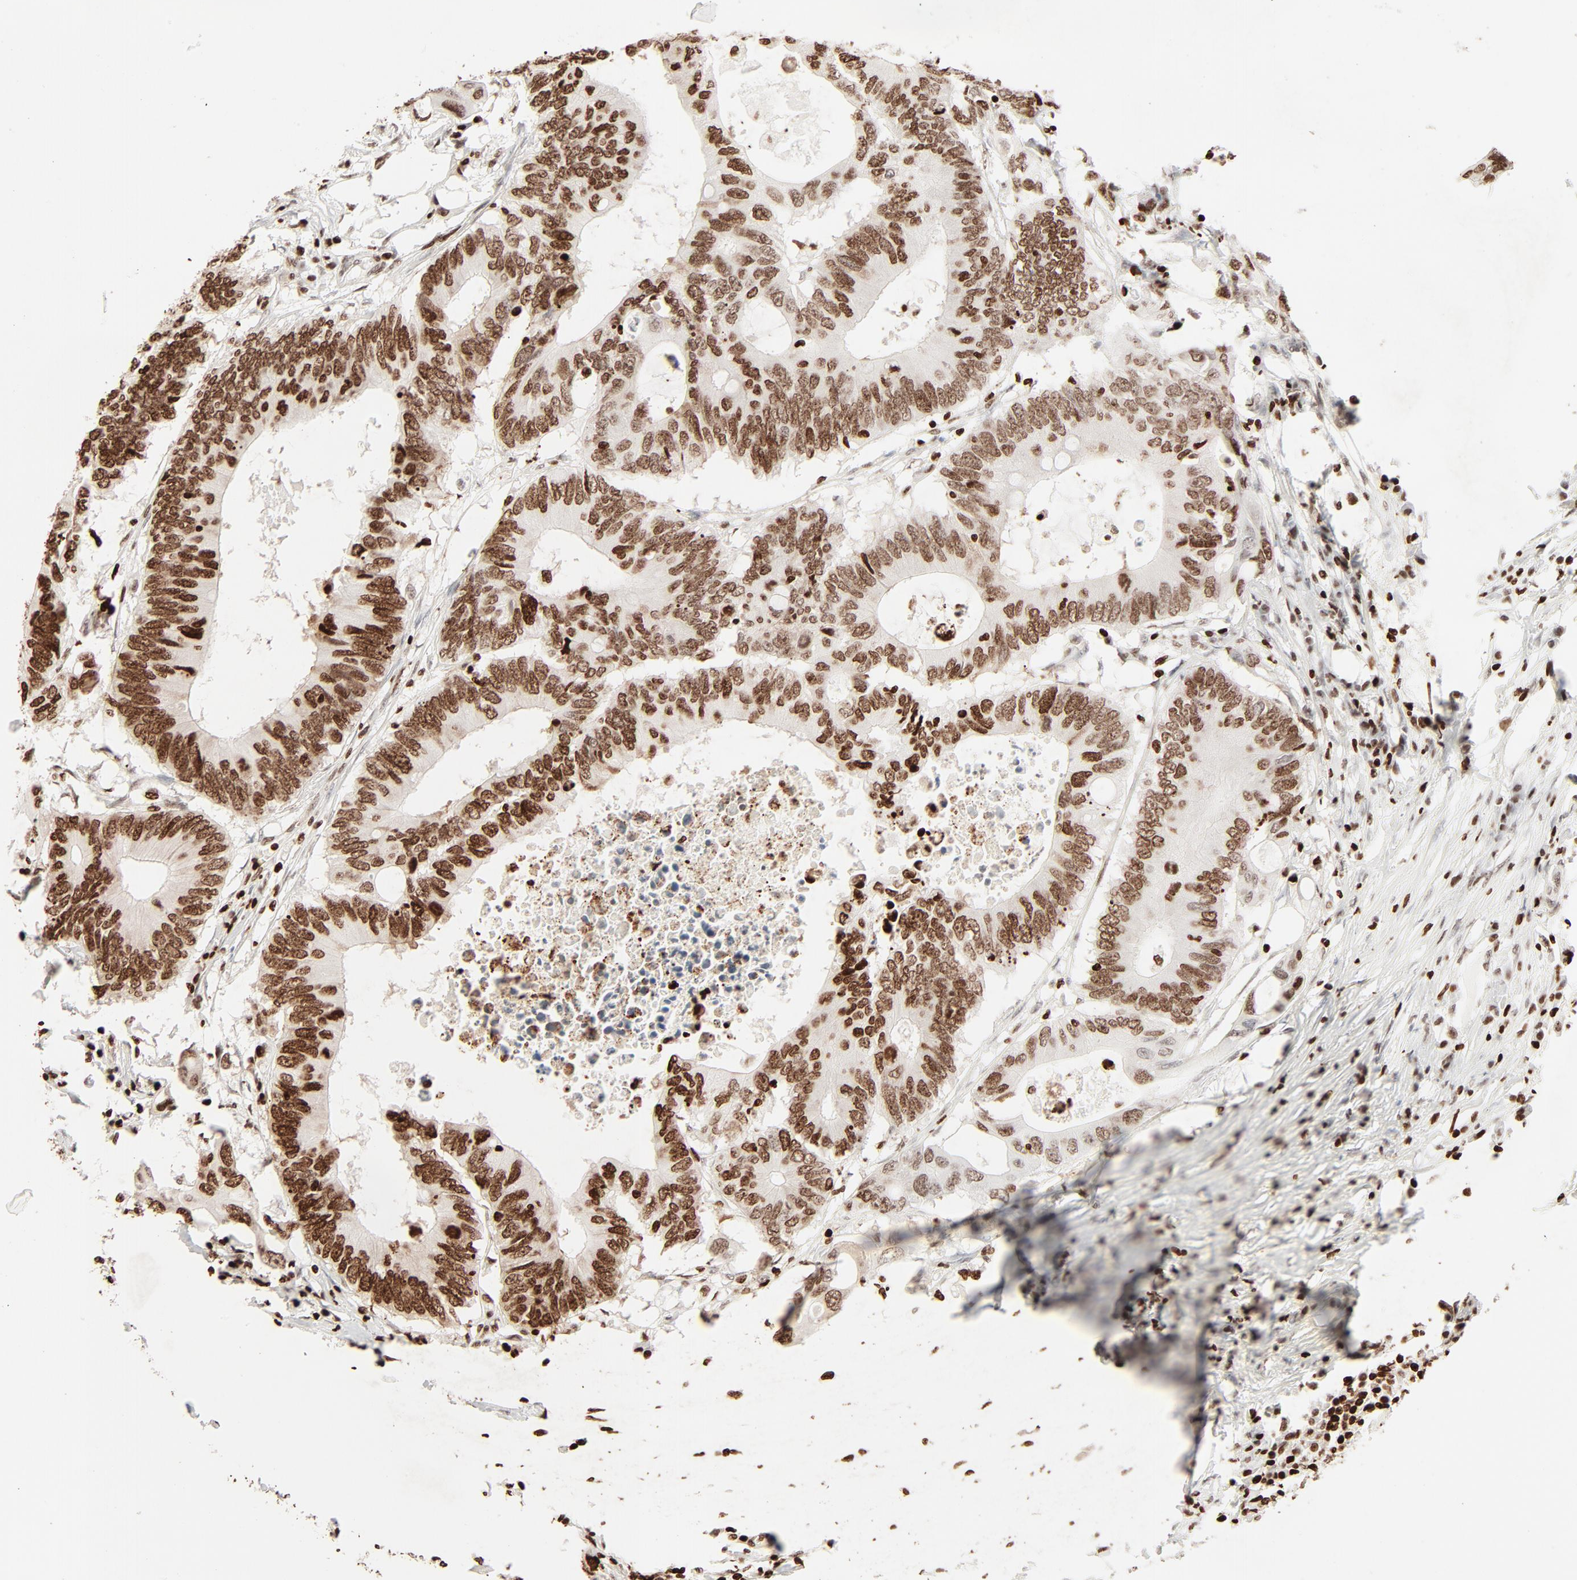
{"staining": {"intensity": "strong", "quantity": ">75%", "location": "nuclear"}, "tissue": "colorectal cancer", "cell_type": "Tumor cells", "image_type": "cancer", "snomed": [{"axis": "morphology", "description": "Adenocarcinoma, NOS"}, {"axis": "topography", "description": "Colon"}], "caption": "Brown immunohistochemical staining in human colorectal adenocarcinoma shows strong nuclear positivity in approximately >75% of tumor cells.", "gene": "HMGB2", "patient": {"sex": "male", "age": 71}}